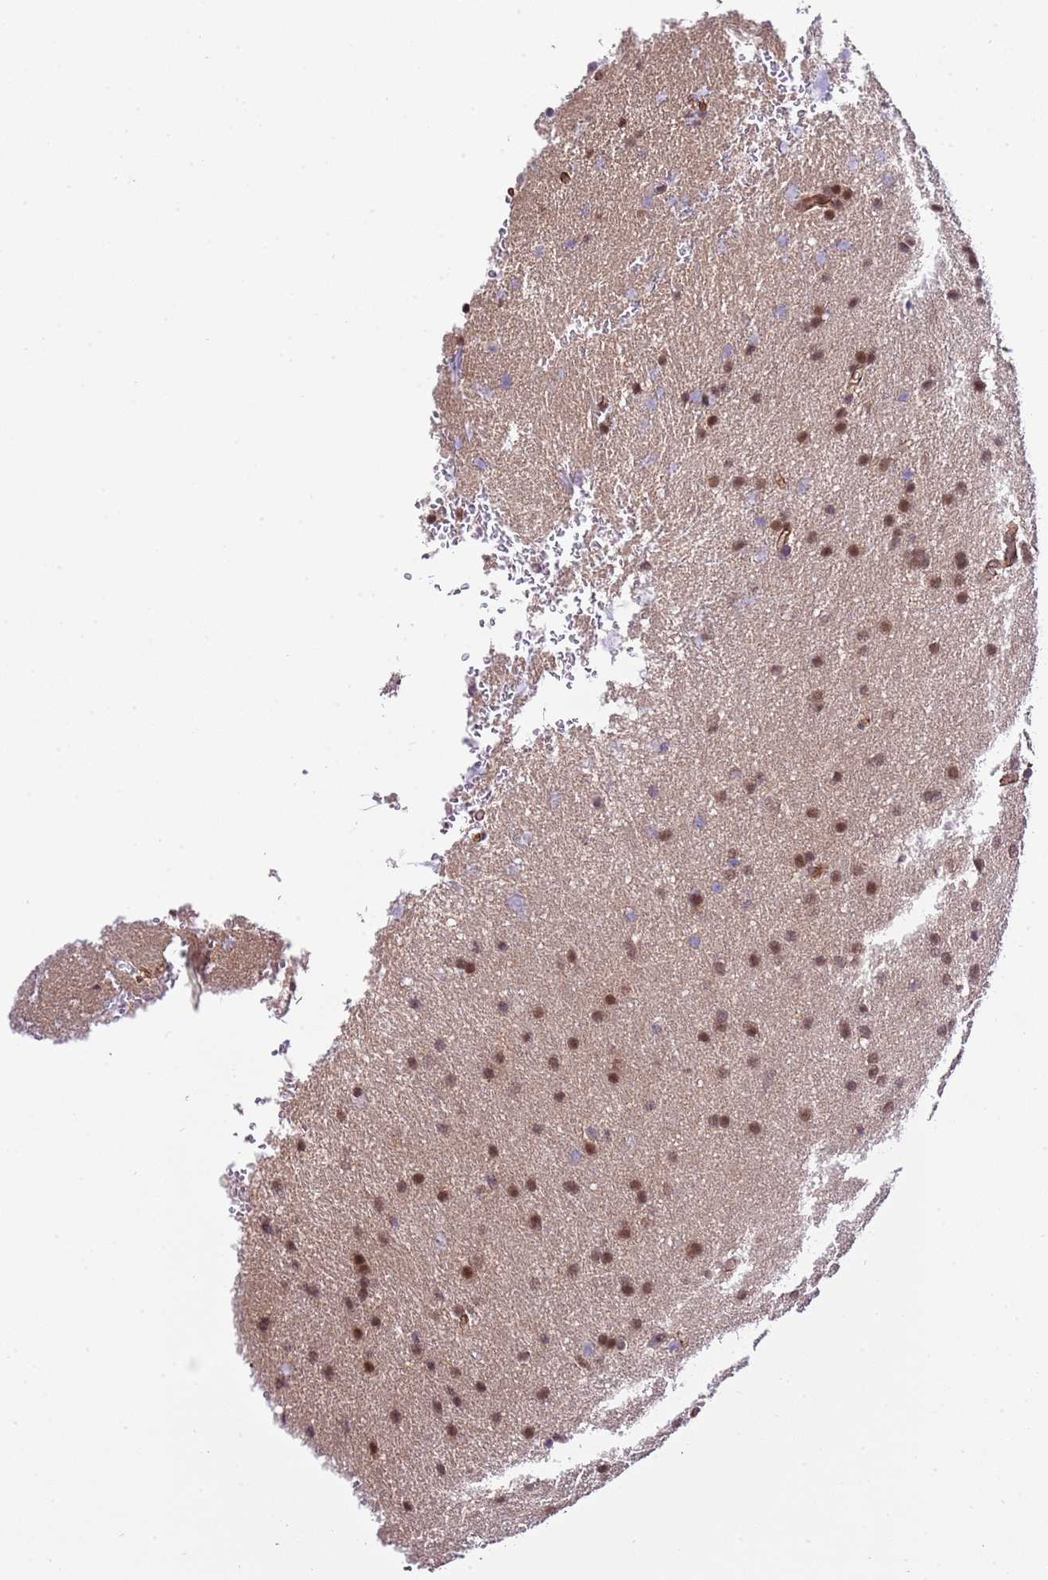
{"staining": {"intensity": "moderate", "quantity": ">75%", "location": "cytoplasmic/membranous,nuclear"}, "tissue": "glioma", "cell_type": "Tumor cells", "image_type": "cancer", "snomed": [{"axis": "morphology", "description": "Glioma, malignant, Low grade"}, {"axis": "topography", "description": "Brain"}], "caption": "Malignant low-grade glioma stained for a protein (brown) reveals moderate cytoplasmic/membranous and nuclear positive positivity in about >75% of tumor cells.", "gene": "DONSON", "patient": {"sex": "female", "age": 32}}